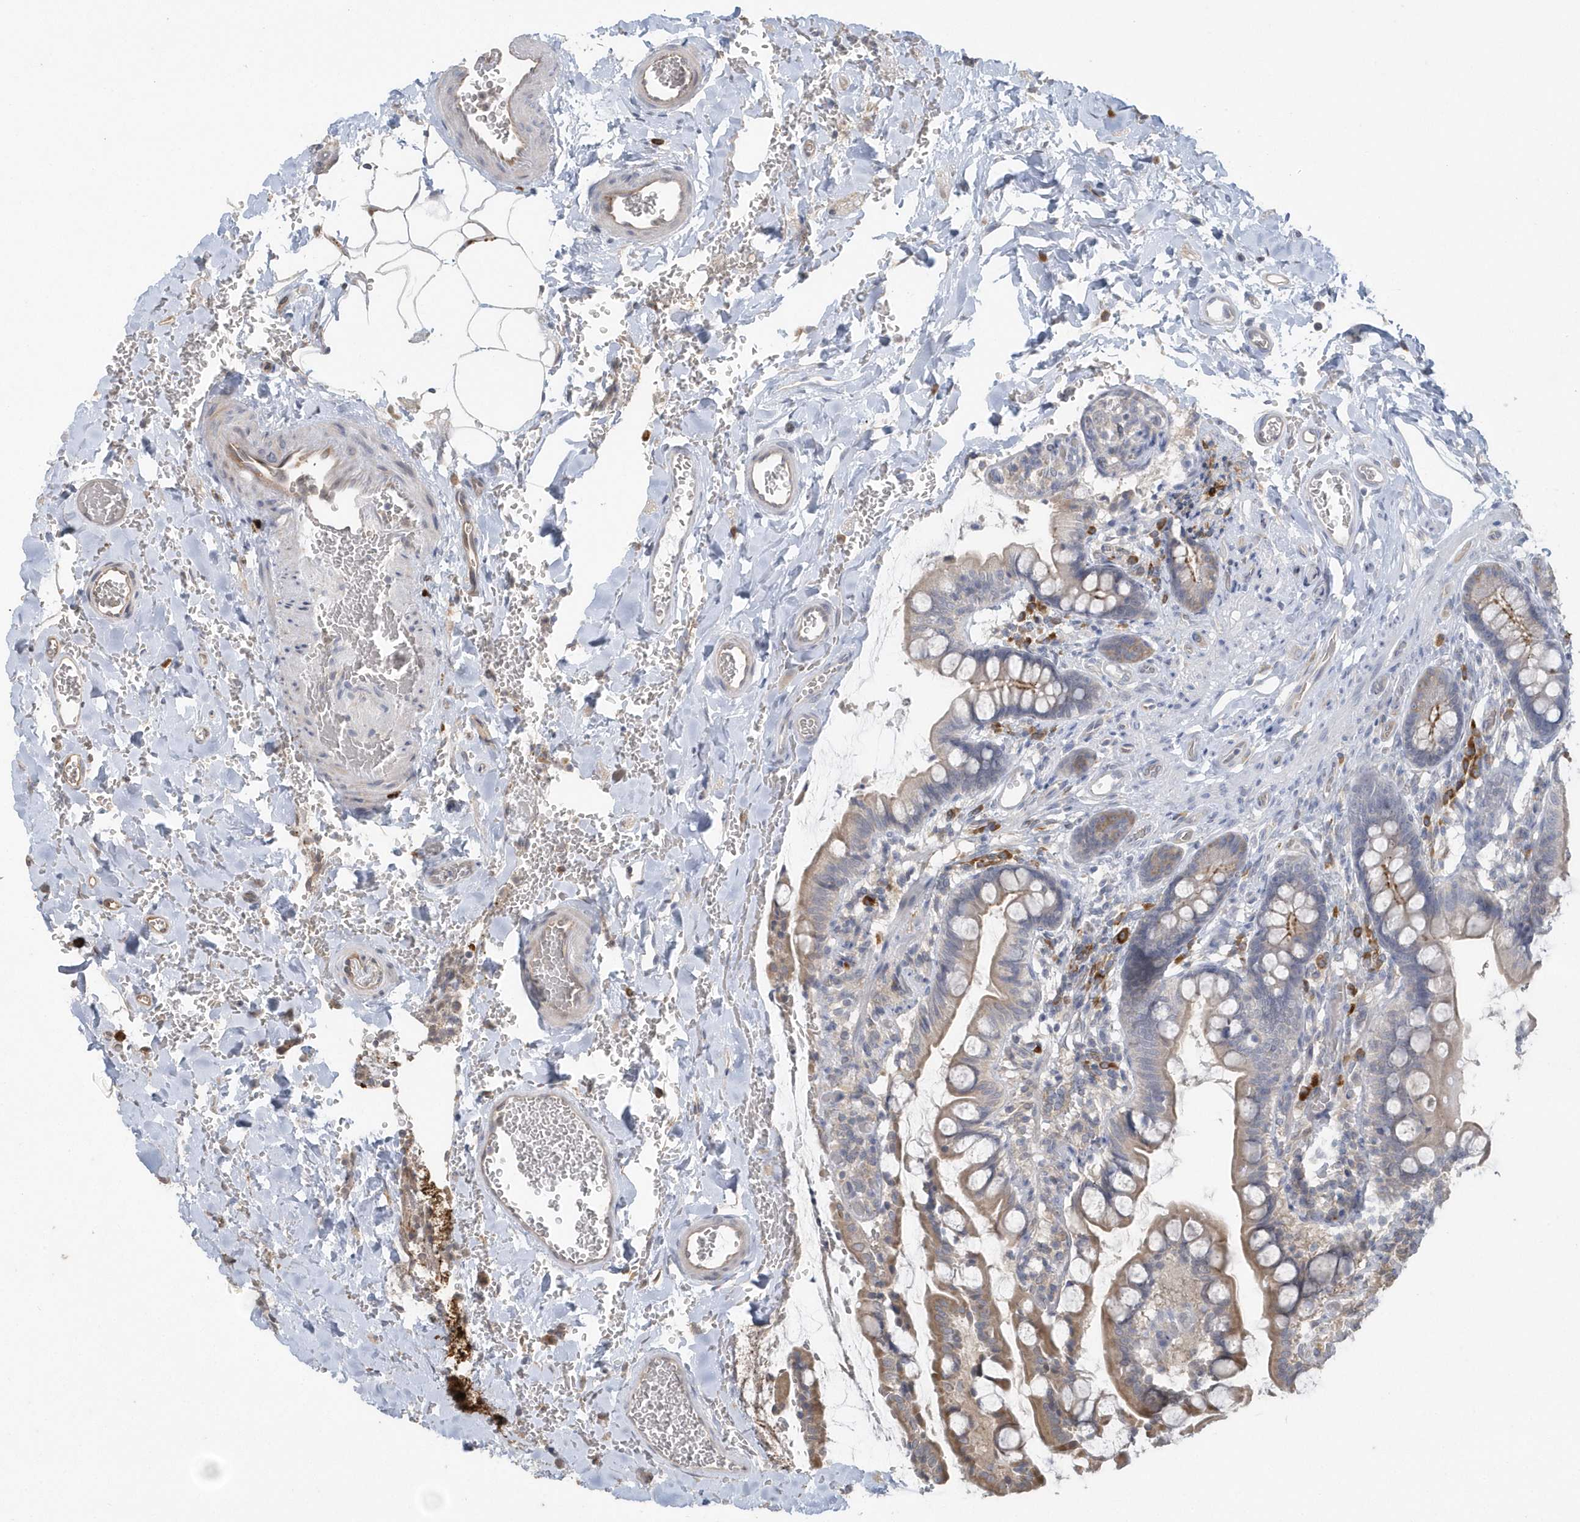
{"staining": {"intensity": "moderate", "quantity": "25%-75%", "location": "cytoplasmic/membranous"}, "tissue": "small intestine", "cell_type": "Glandular cells", "image_type": "normal", "snomed": [{"axis": "morphology", "description": "Normal tissue, NOS"}, {"axis": "topography", "description": "Small intestine"}], "caption": "Small intestine stained for a protein exhibits moderate cytoplasmic/membranous positivity in glandular cells. The protein is shown in brown color, while the nuclei are stained blue.", "gene": "HERPUD1", "patient": {"sex": "male", "age": 52}}